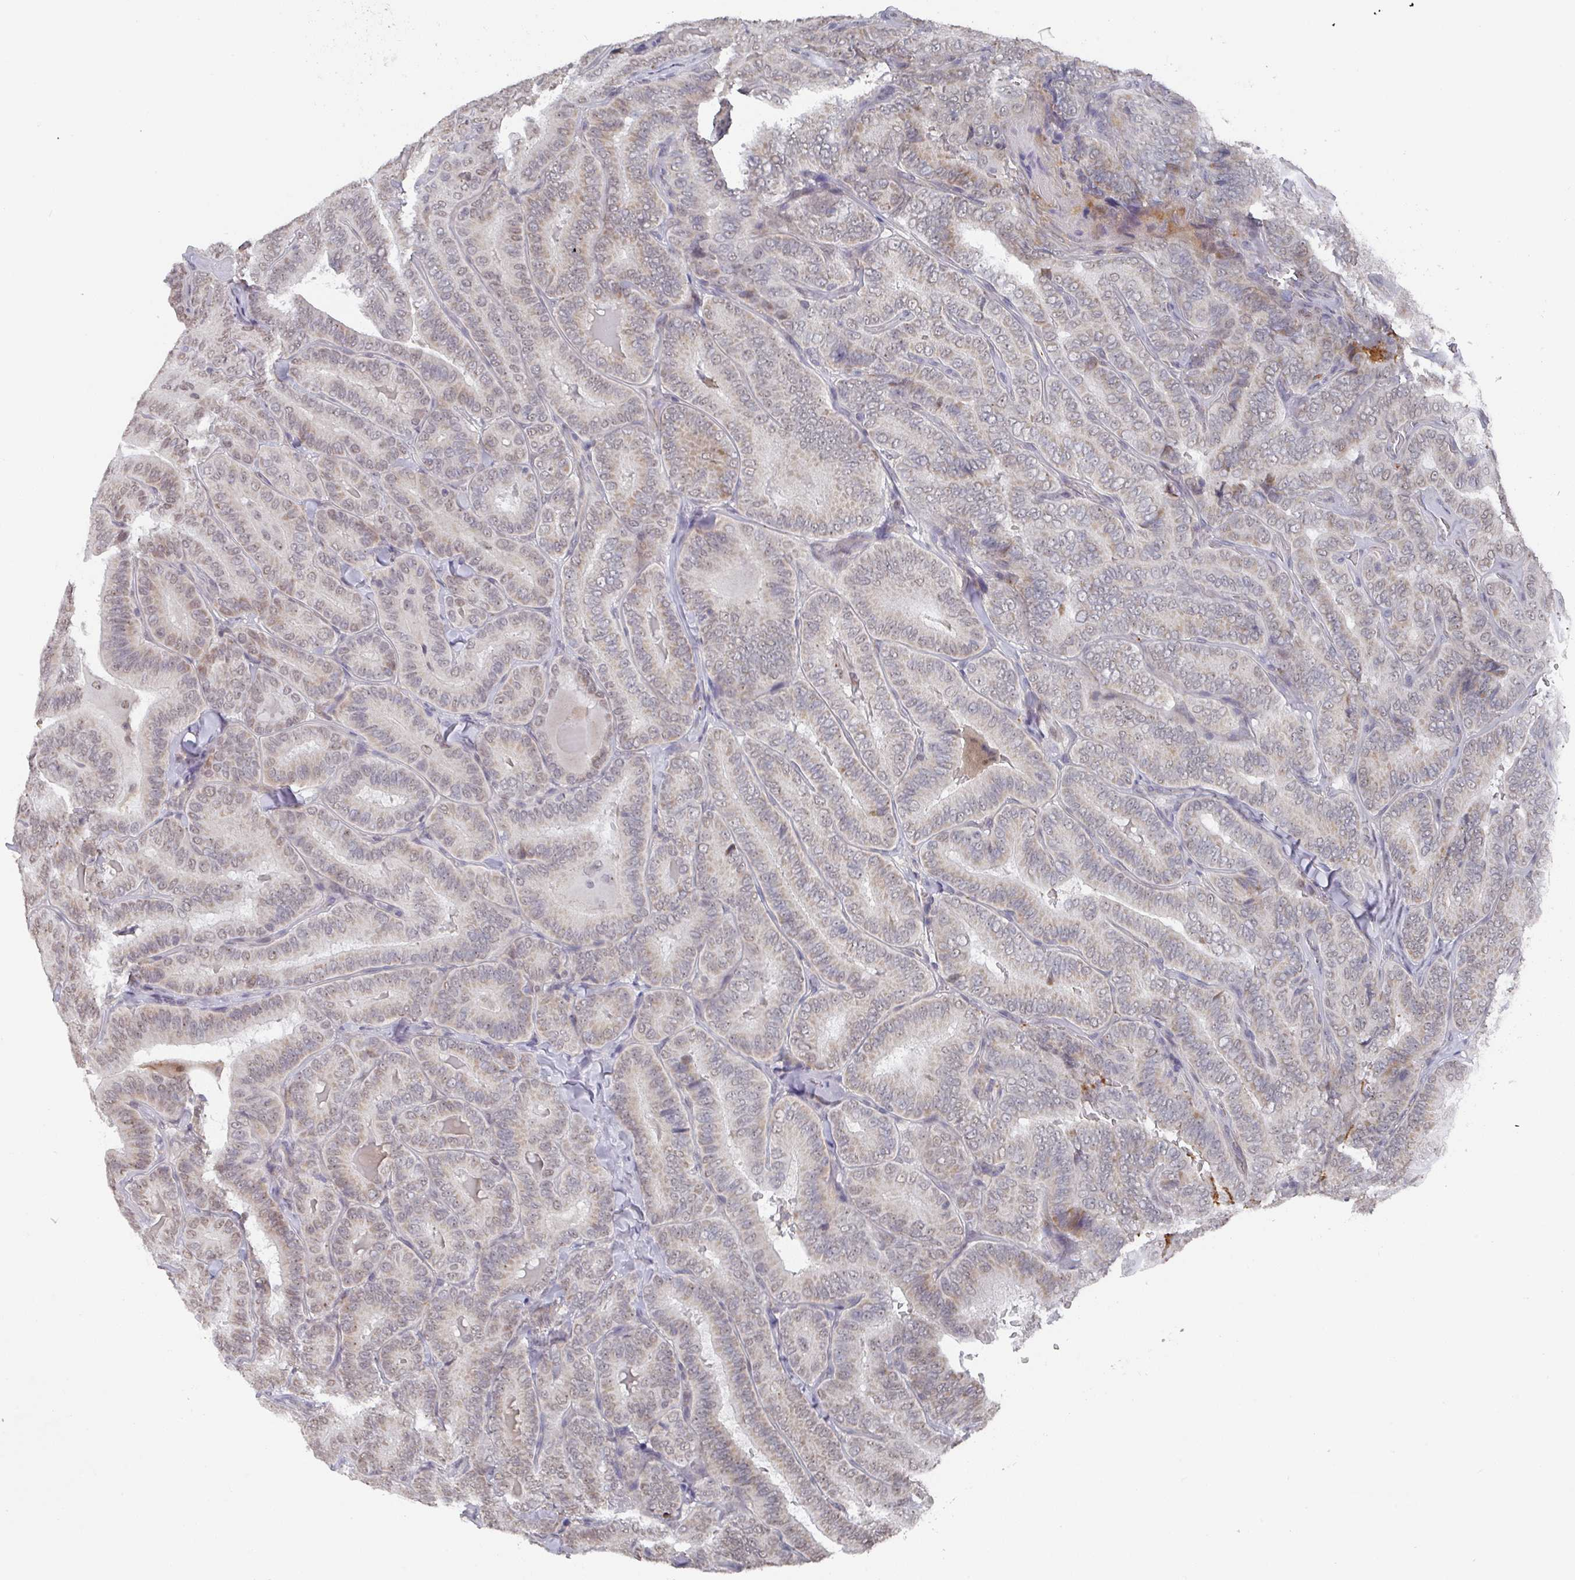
{"staining": {"intensity": "moderate", "quantity": "<25%", "location": "cytoplasmic/membranous,nuclear"}, "tissue": "thyroid cancer", "cell_type": "Tumor cells", "image_type": "cancer", "snomed": [{"axis": "morphology", "description": "Papillary adenocarcinoma, NOS"}, {"axis": "topography", "description": "Thyroid gland"}], "caption": "Immunohistochemistry photomicrograph of neoplastic tissue: human thyroid papillary adenocarcinoma stained using immunohistochemistry shows low levels of moderate protein expression localized specifically in the cytoplasmic/membranous and nuclear of tumor cells, appearing as a cytoplasmic/membranous and nuclear brown color.", "gene": "ZNF654", "patient": {"sex": "male", "age": 61}}